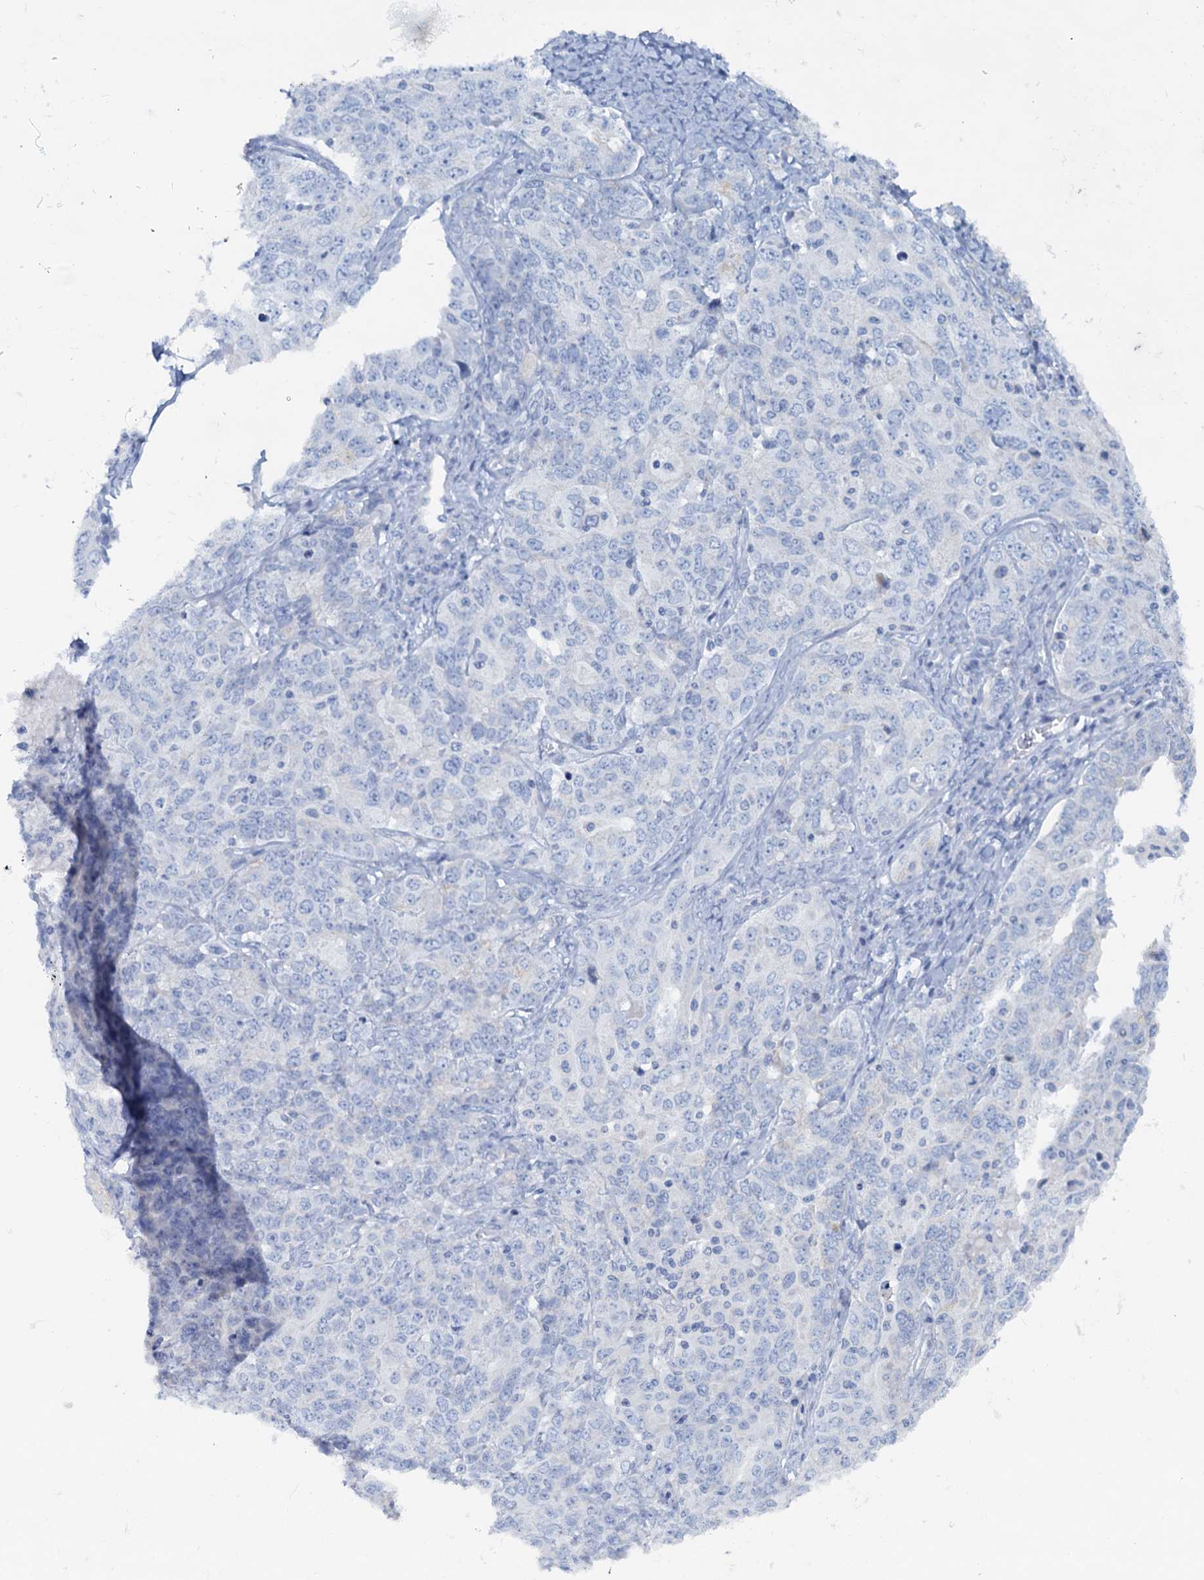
{"staining": {"intensity": "negative", "quantity": "none", "location": "none"}, "tissue": "ovarian cancer", "cell_type": "Tumor cells", "image_type": "cancer", "snomed": [{"axis": "morphology", "description": "Carcinoma, endometroid"}, {"axis": "topography", "description": "Ovary"}], "caption": "Immunohistochemistry (IHC) photomicrograph of neoplastic tissue: ovarian cancer stained with DAB demonstrates no significant protein expression in tumor cells.", "gene": "SLC1A3", "patient": {"sex": "female", "age": 62}}